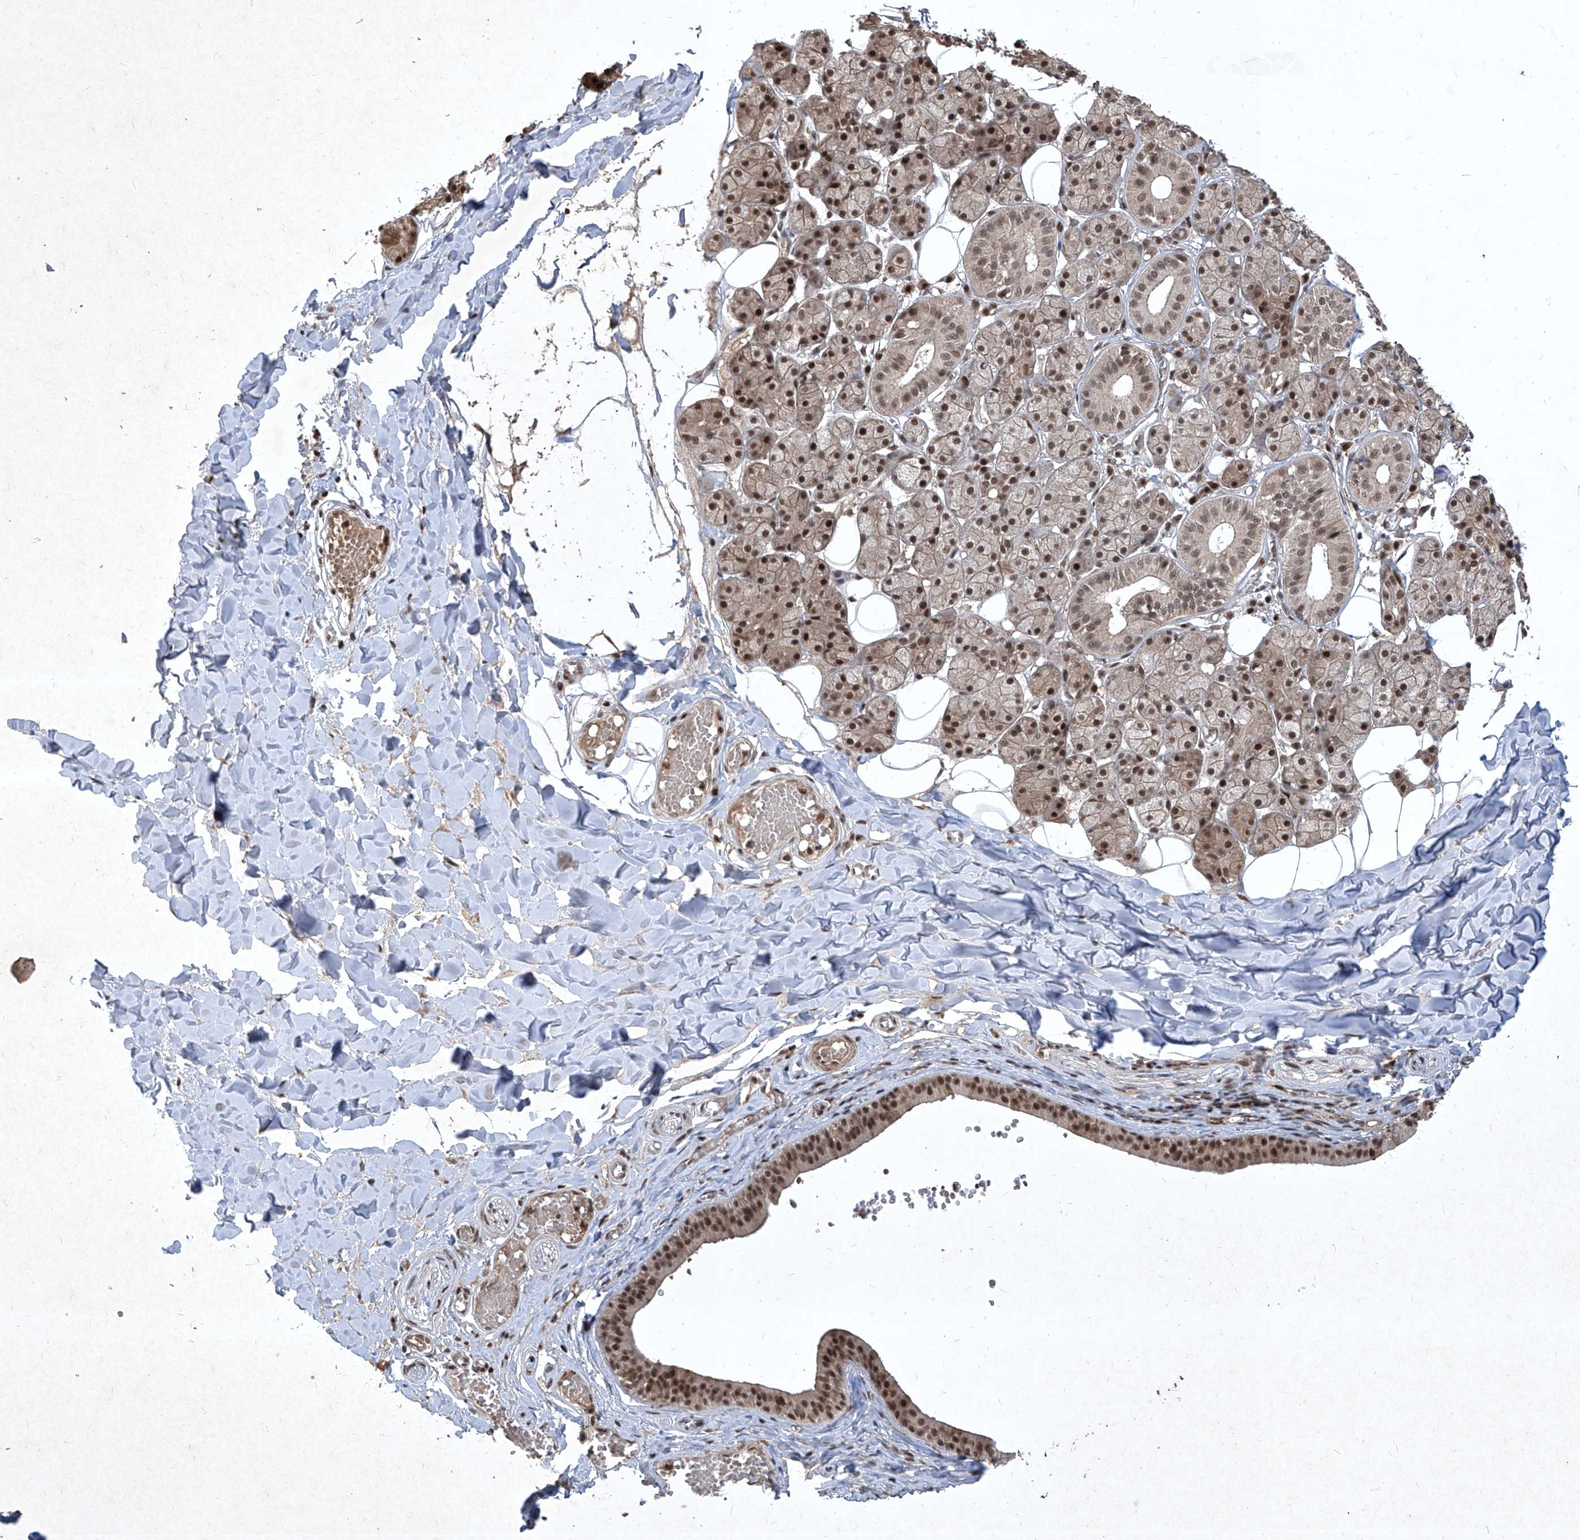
{"staining": {"intensity": "strong", "quantity": "25%-75%", "location": "nuclear"}, "tissue": "salivary gland", "cell_type": "Glandular cells", "image_type": "normal", "snomed": [{"axis": "morphology", "description": "Normal tissue, NOS"}, {"axis": "topography", "description": "Salivary gland"}], "caption": "Unremarkable salivary gland reveals strong nuclear positivity in approximately 25%-75% of glandular cells.", "gene": "IRF2", "patient": {"sex": "female", "age": 33}}